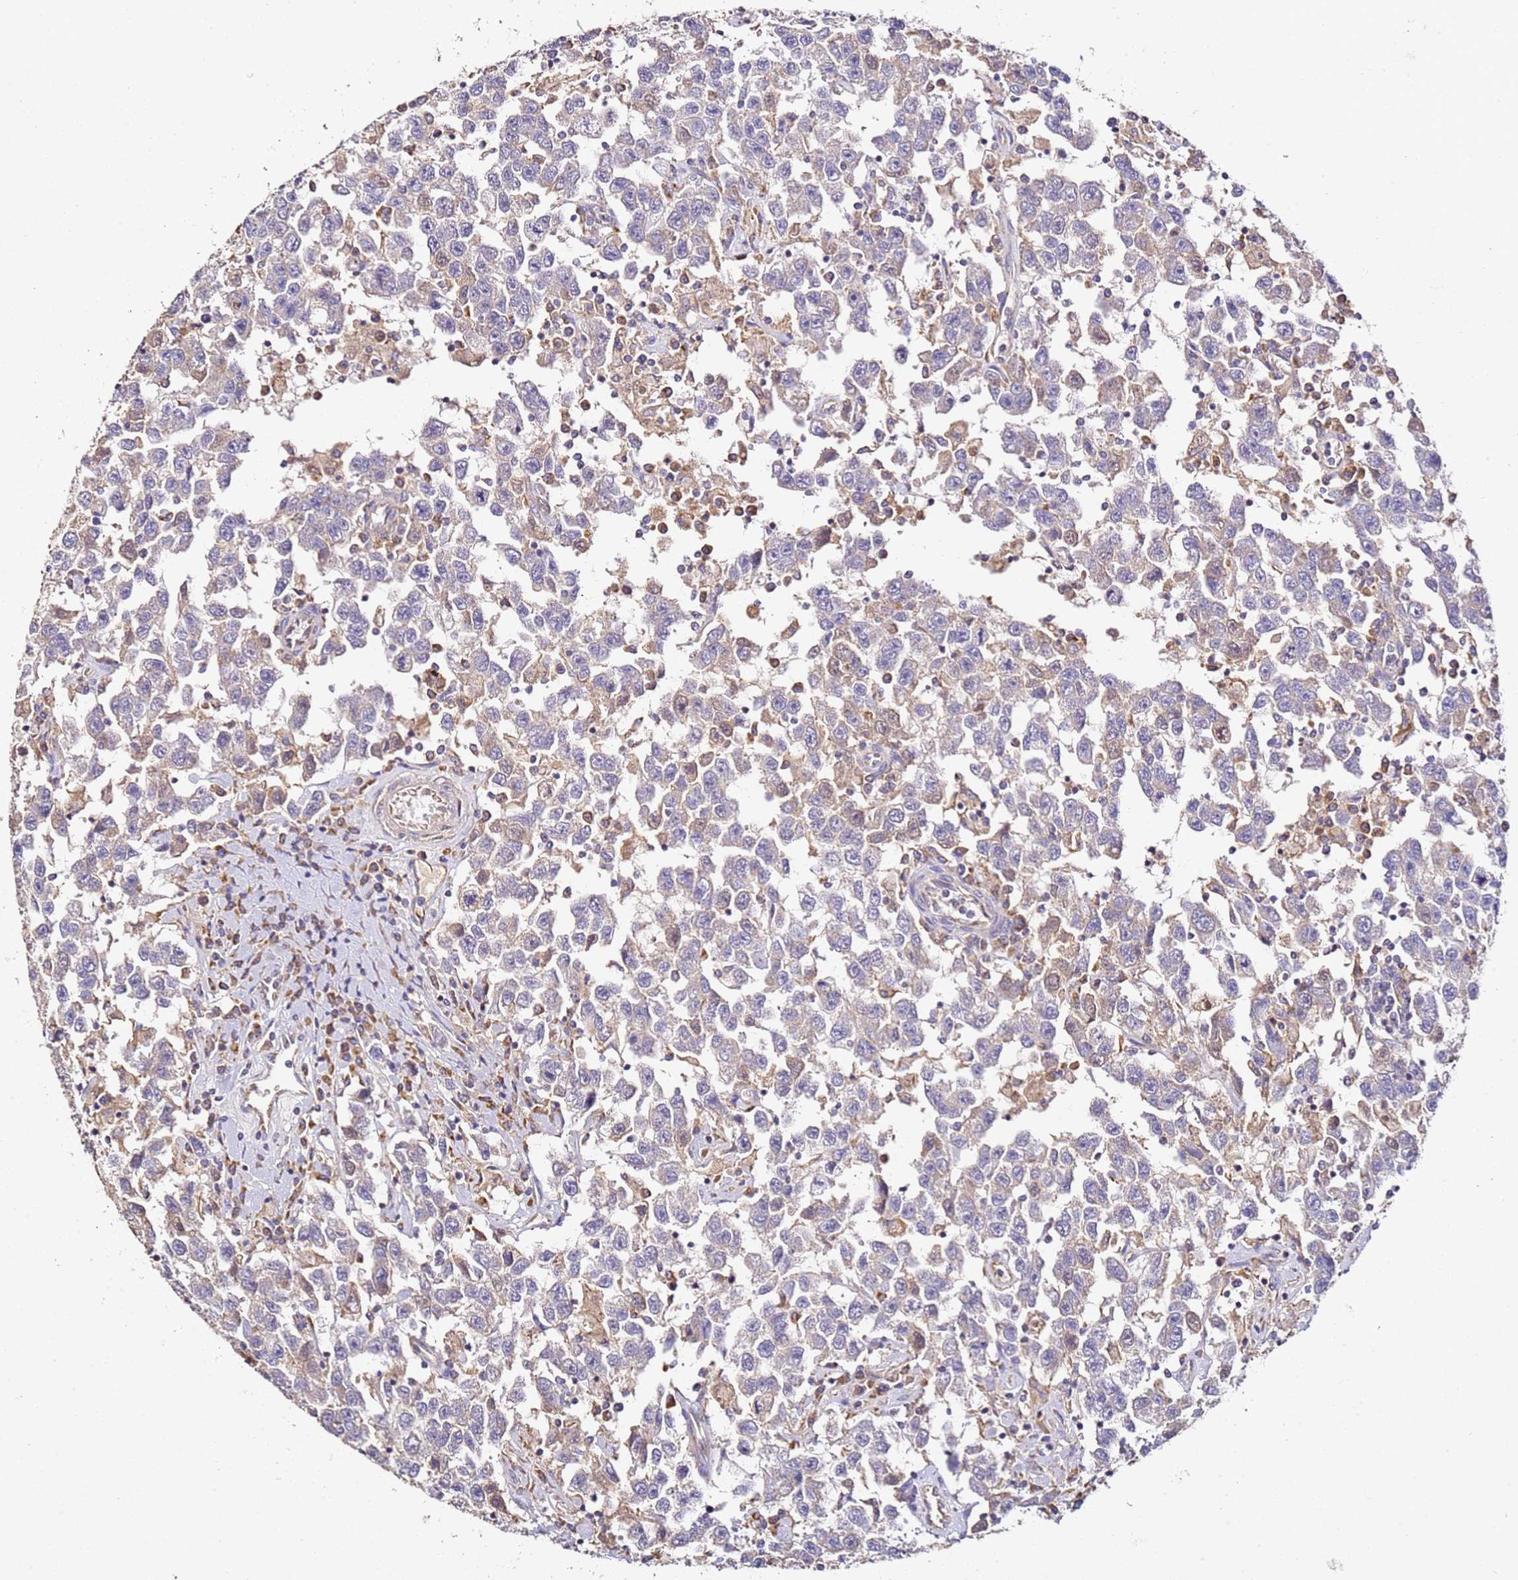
{"staining": {"intensity": "weak", "quantity": "<25%", "location": "cytoplasmic/membranous"}, "tissue": "testis cancer", "cell_type": "Tumor cells", "image_type": "cancer", "snomed": [{"axis": "morphology", "description": "Seminoma, NOS"}, {"axis": "topography", "description": "Testis"}], "caption": "A photomicrograph of human testis seminoma is negative for staining in tumor cells.", "gene": "OR2B11", "patient": {"sex": "male", "age": 41}}